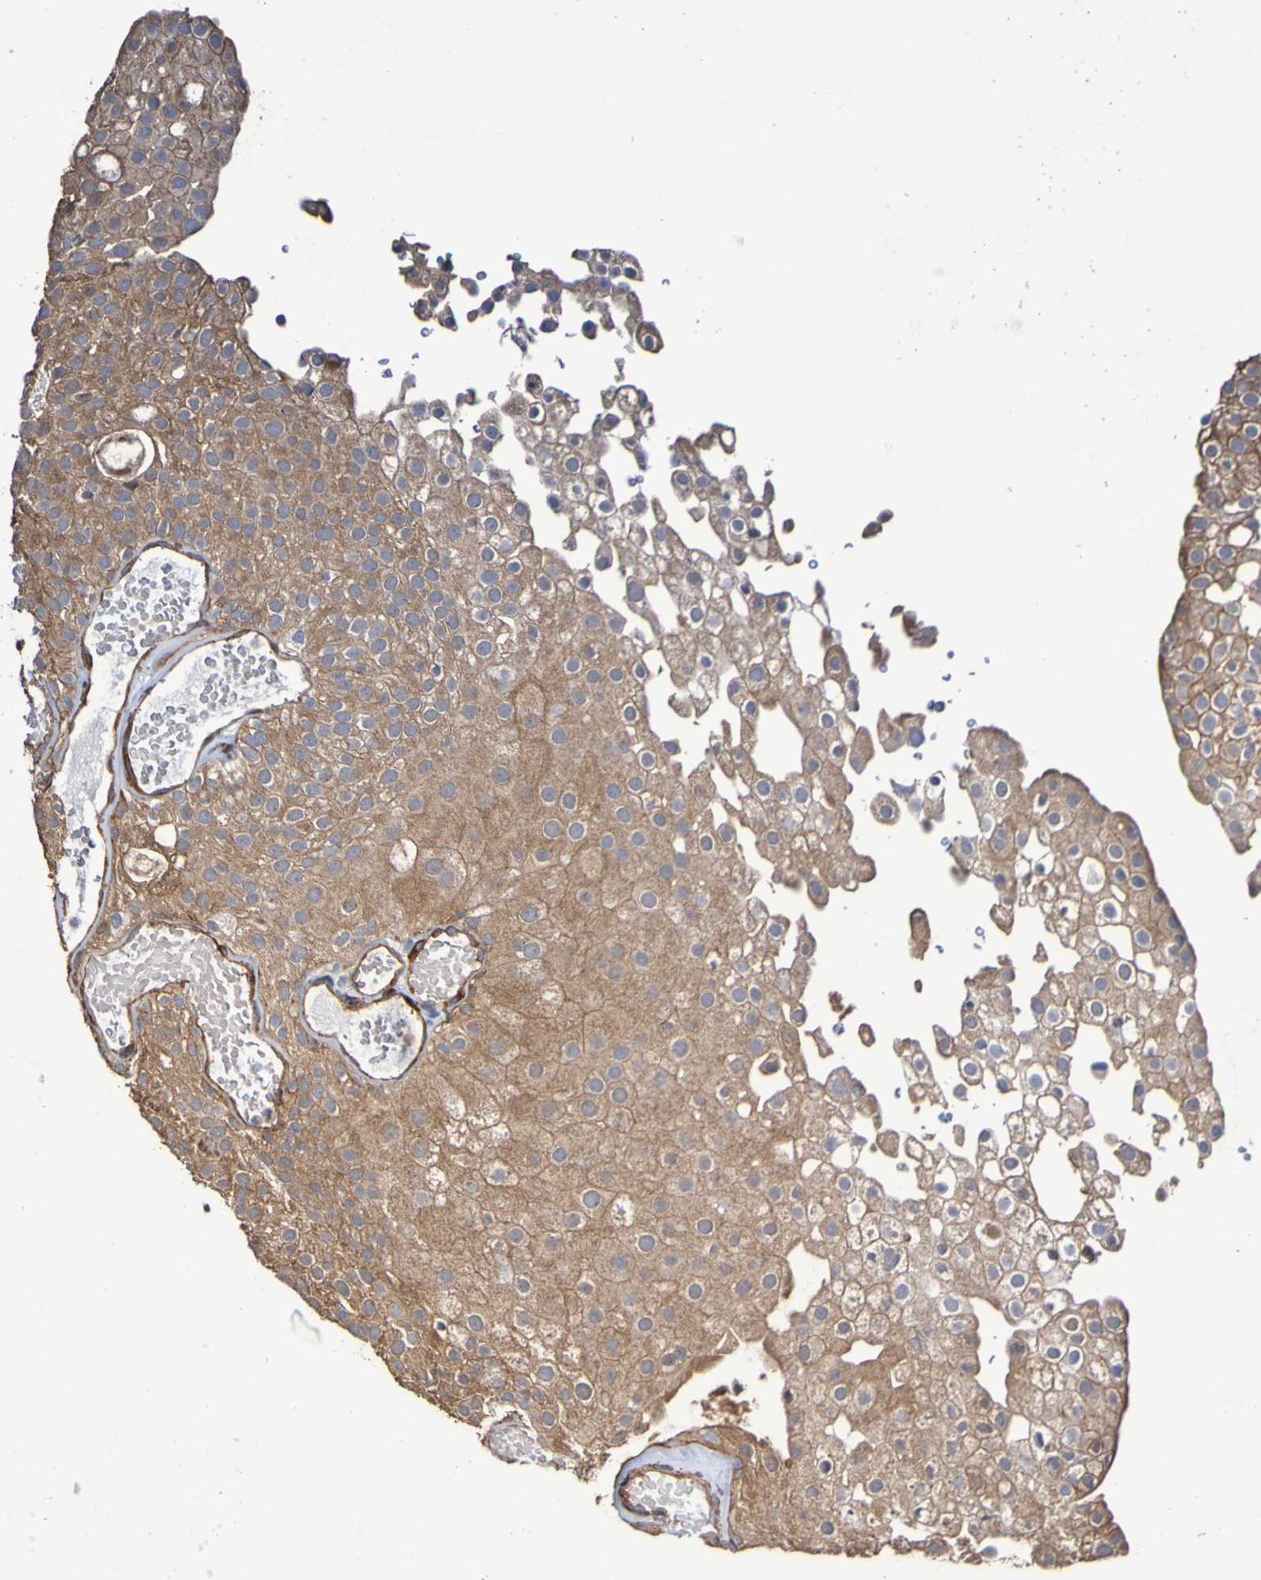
{"staining": {"intensity": "moderate", "quantity": ">75%", "location": "cytoplasmic/membranous"}, "tissue": "urothelial cancer", "cell_type": "Tumor cells", "image_type": "cancer", "snomed": [{"axis": "morphology", "description": "Urothelial carcinoma, Low grade"}, {"axis": "topography", "description": "Urinary bladder"}], "caption": "Moderate cytoplasmic/membranous protein expression is identified in about >75% of tumor cells in low-grade urothelial carcinoma. (Stains: DAB in brown, nuclei in blue, Microscopy: brightfield microscopy at high magnification).", "gene": "ELMOD3", "patient": {"sex": "male", "age": 78}}